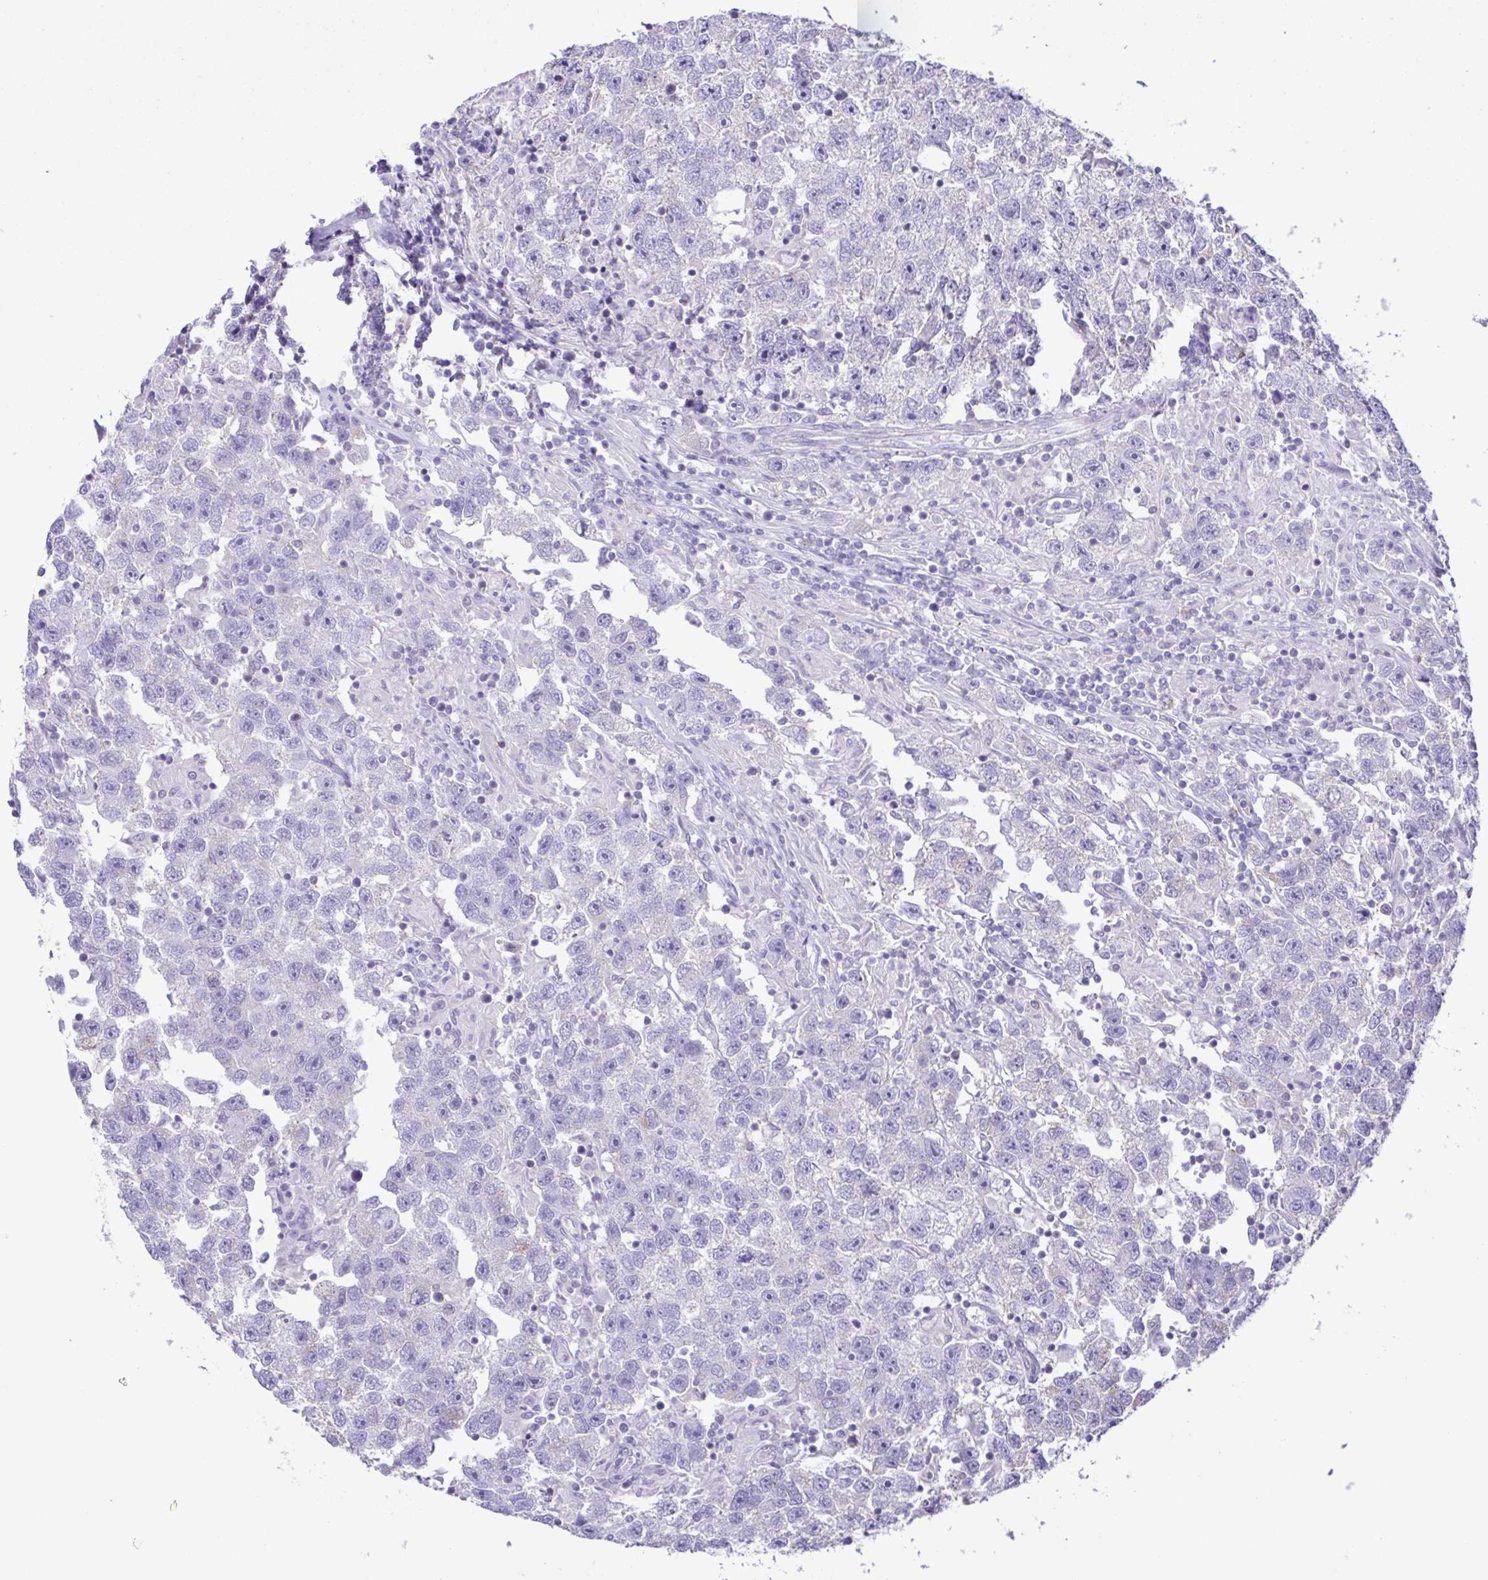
{"staining": {"intensity": "negative", "quantity": "none", "location": "none"}, "tissue": "testis cancer", "cell_type": "Tumor cells", "image_type": "cancer", "snomed": [{"axis": "morphology", "description": "Seminoma, NOS"}, {"axis": "topography", "description": "Testis"}], "caption": "Testis cancer stained for a protein using IHC shows no staining tumor cells.", "gene": "CYP17A1", "patient": {"sex": "male", "age": 26}}